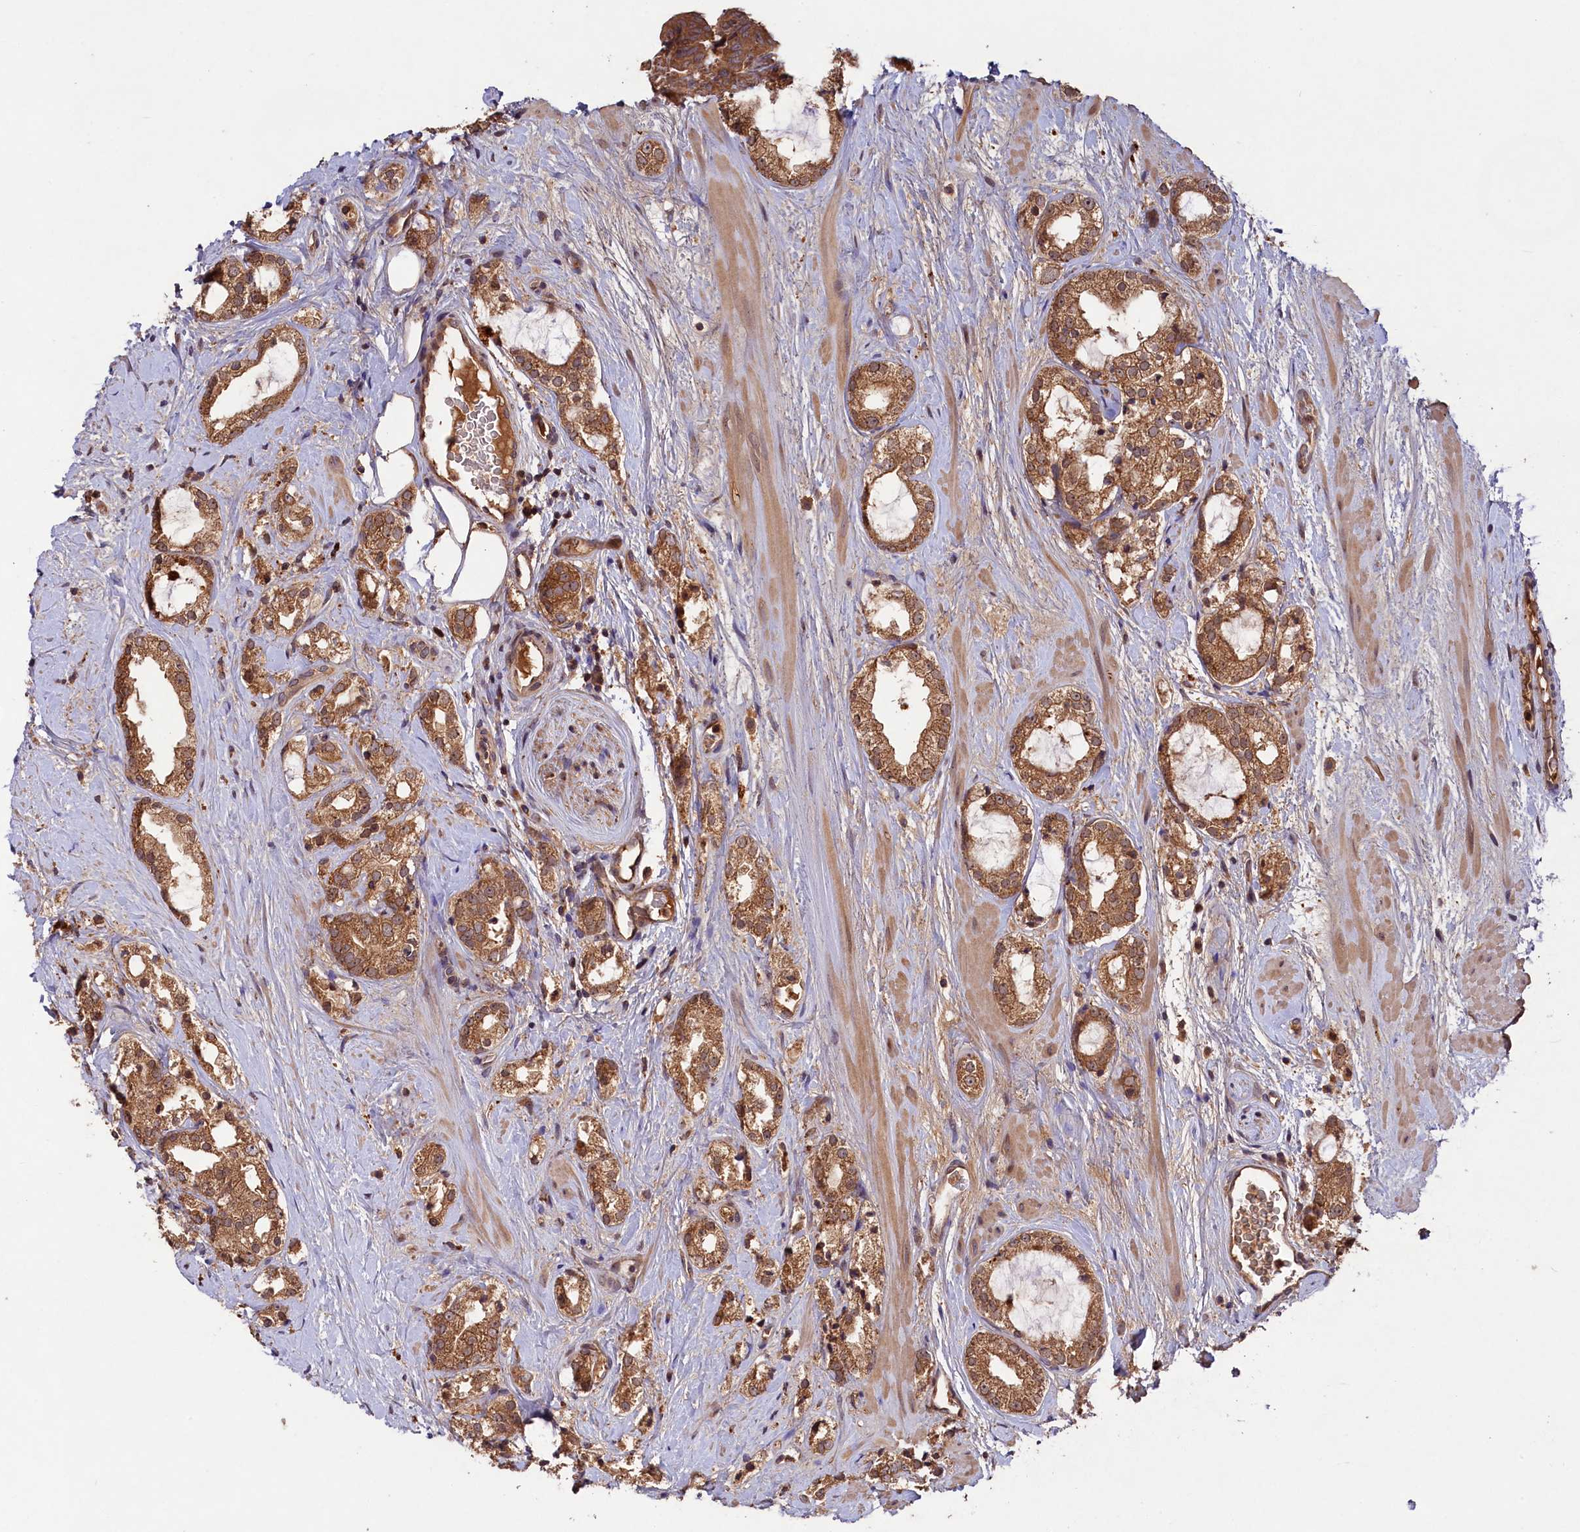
{"staining": {"intensity": "moderate", "quantity": ">75%", "location": "cytoplasmic/membranous"}, "tissue": "prostate cancer", "cell_type": "Tumor cells", "image_type": "cancer", "snomed": [{"axis": "morphology", "description": "Adenocarcinoma, High grade"}, {"axis": "topography", "description": "Prostate"}], "caption": "Protein expression analysis of prostate cancer (high-grade adenocarcinoma) reveals moderate cytoplasmic/membranous expression in about >75% of tumor cells.", "gene": "CHAC1", "patient": {"sex": "male", "age": 64}}